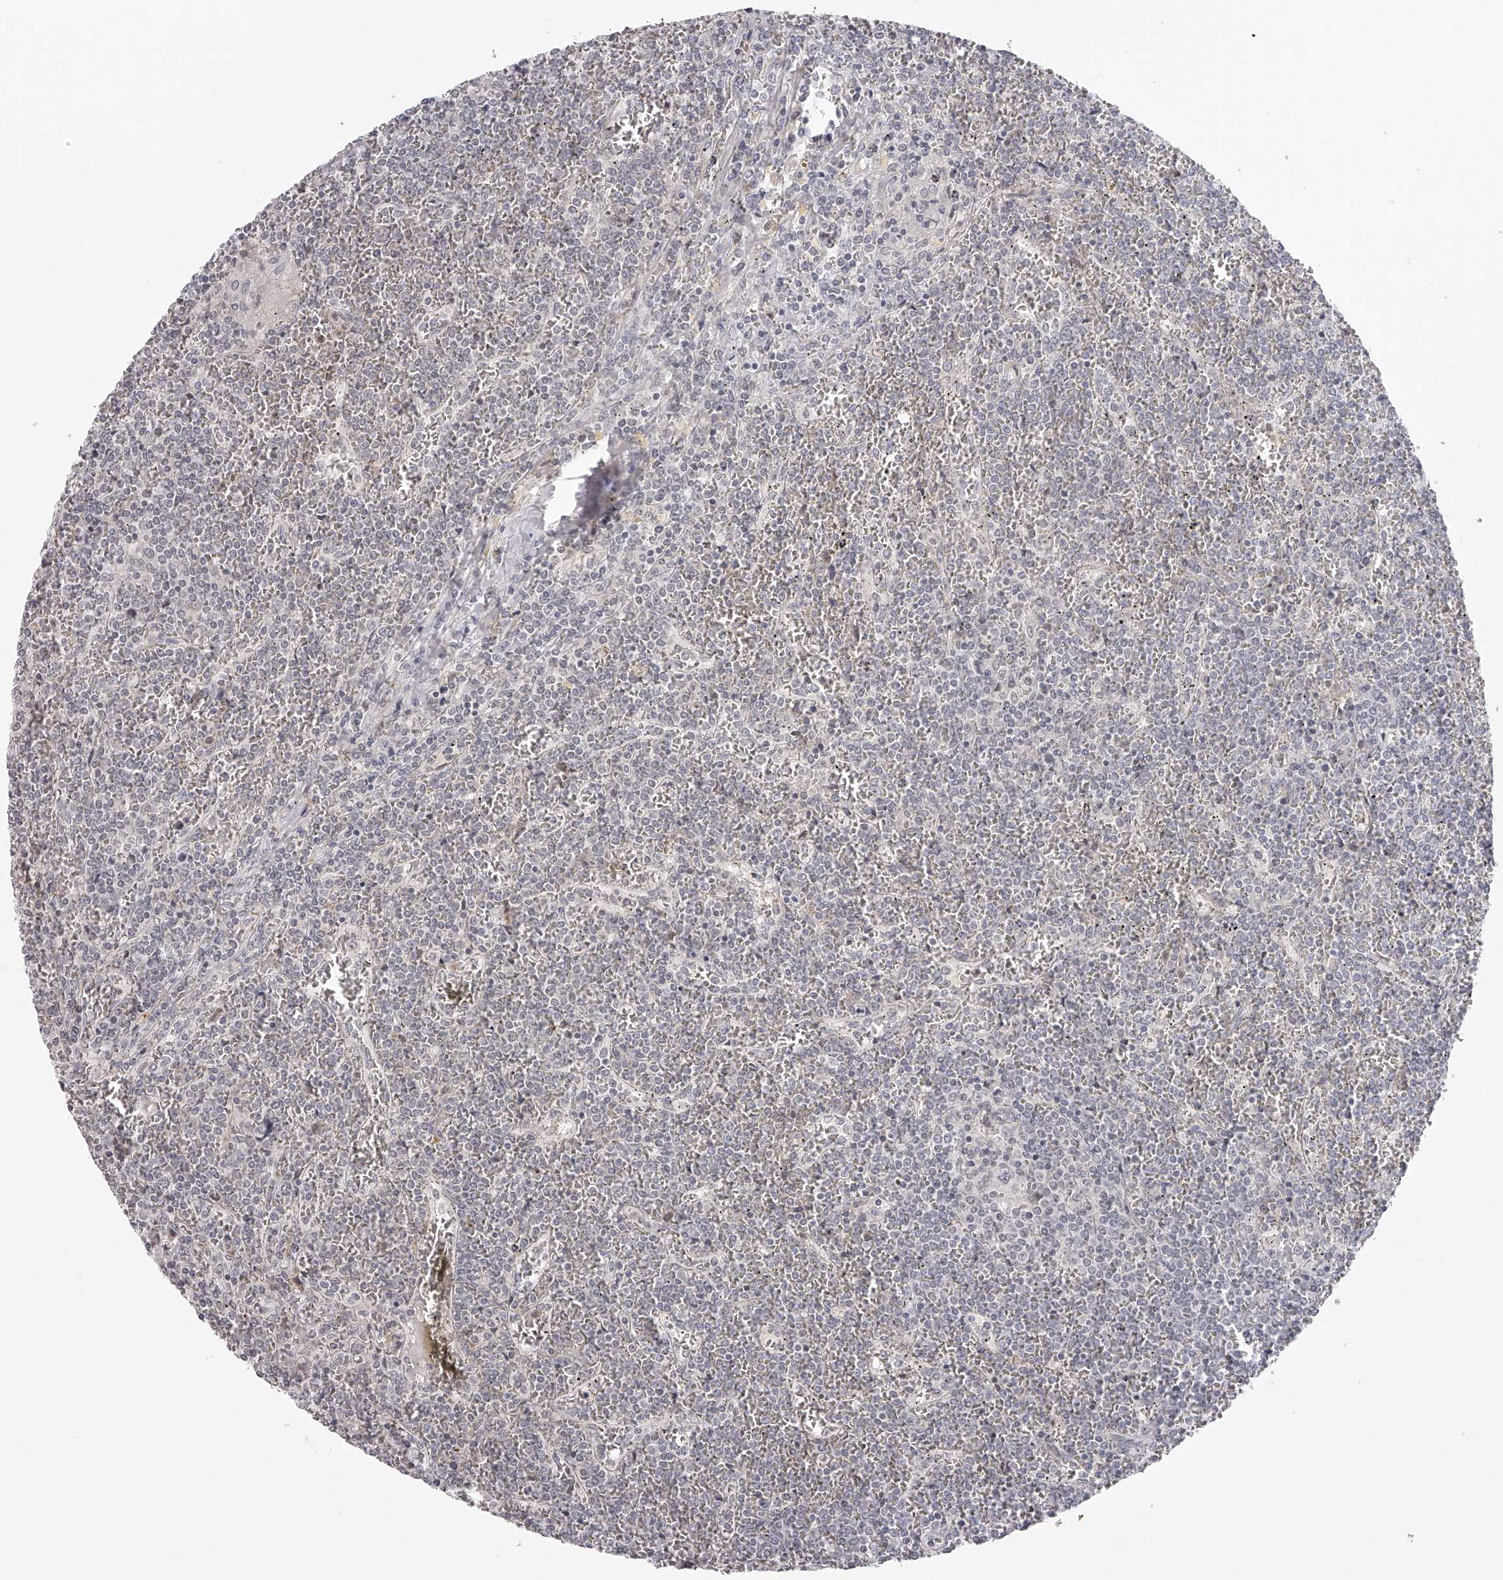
{"staining": {"intensity": "negative", "quantity": "none", "location": "none"}, "tissue": "lymphoma", "cell_type": "Tumor cells", "image_type": "cancer", "snomed": [{"axis": "morphology", "description": "Malignant lymphoma, non-Hodgkin's type, Low grade"}, {"axis": "topography", "description": "Spleen"}], "caption": "This is an immunohistochemistry (IHC) histopathology image of human low-grade malignant lymphoma, non-Hodgkin's type. There is no positivity in tumor cells.", "gene": "RNF220", "patient": {"sex": "female", "age": 19}}